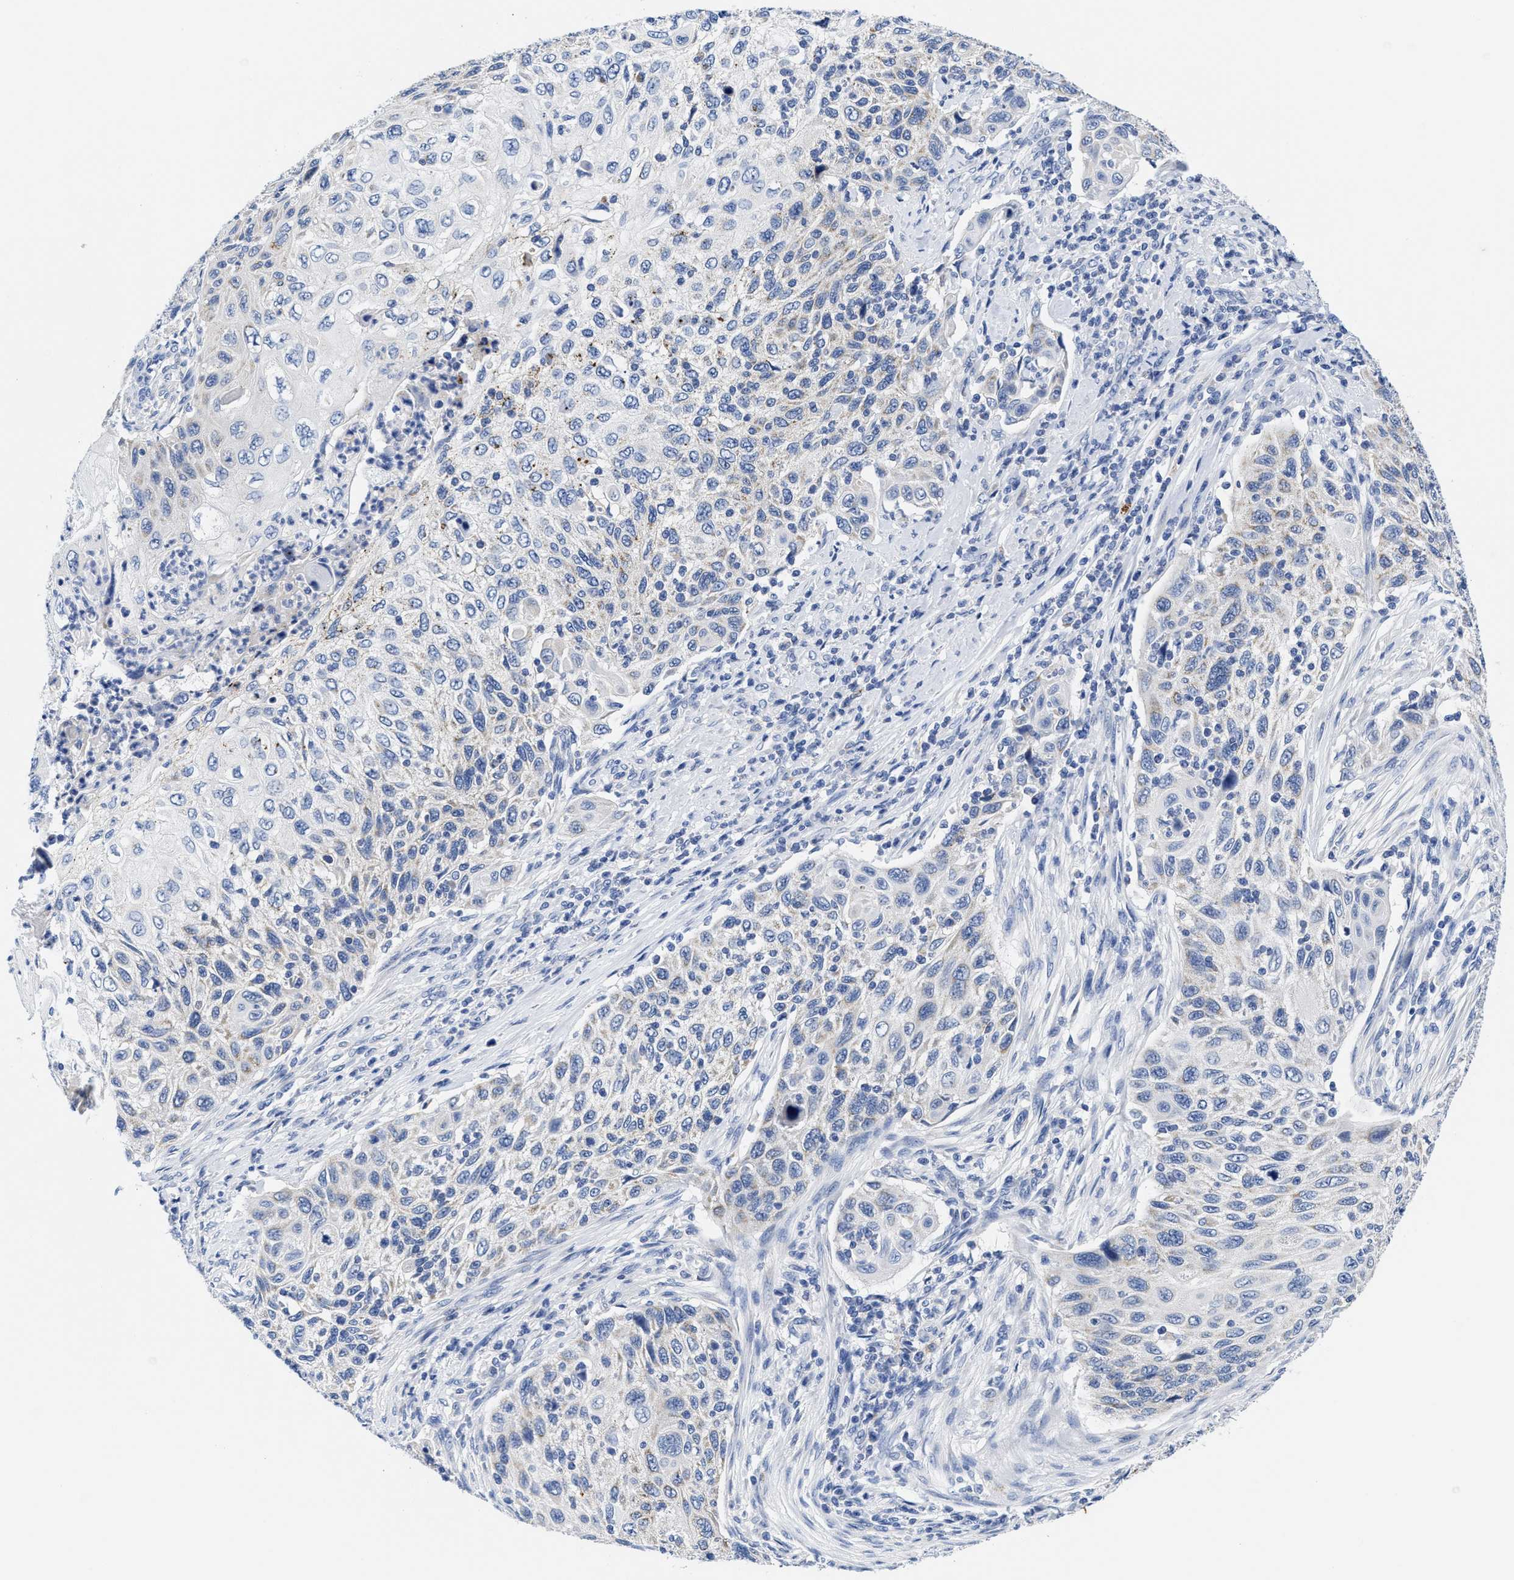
{"staining": {"intensity": "weak", "quantity": "25%-75%", "location": "cytoplasmic/membranous"}, "tissue": "cervical cancer", "cell_type": "Tumor cells", "image_type": "cancer", "snomed": [{"axis": "morphology", "description": "Squamous cell carcinoma, NOS"}, {"axis": "topography", "description": "Cervix"}], "caption": "A brown stain labels weak cytoplasmic/membranous expression of a protein in squamous cell carcinoma (cervical) tumor cells.", "gene": "TBRG4", "patient": {"sex": "female", "age": 70}}